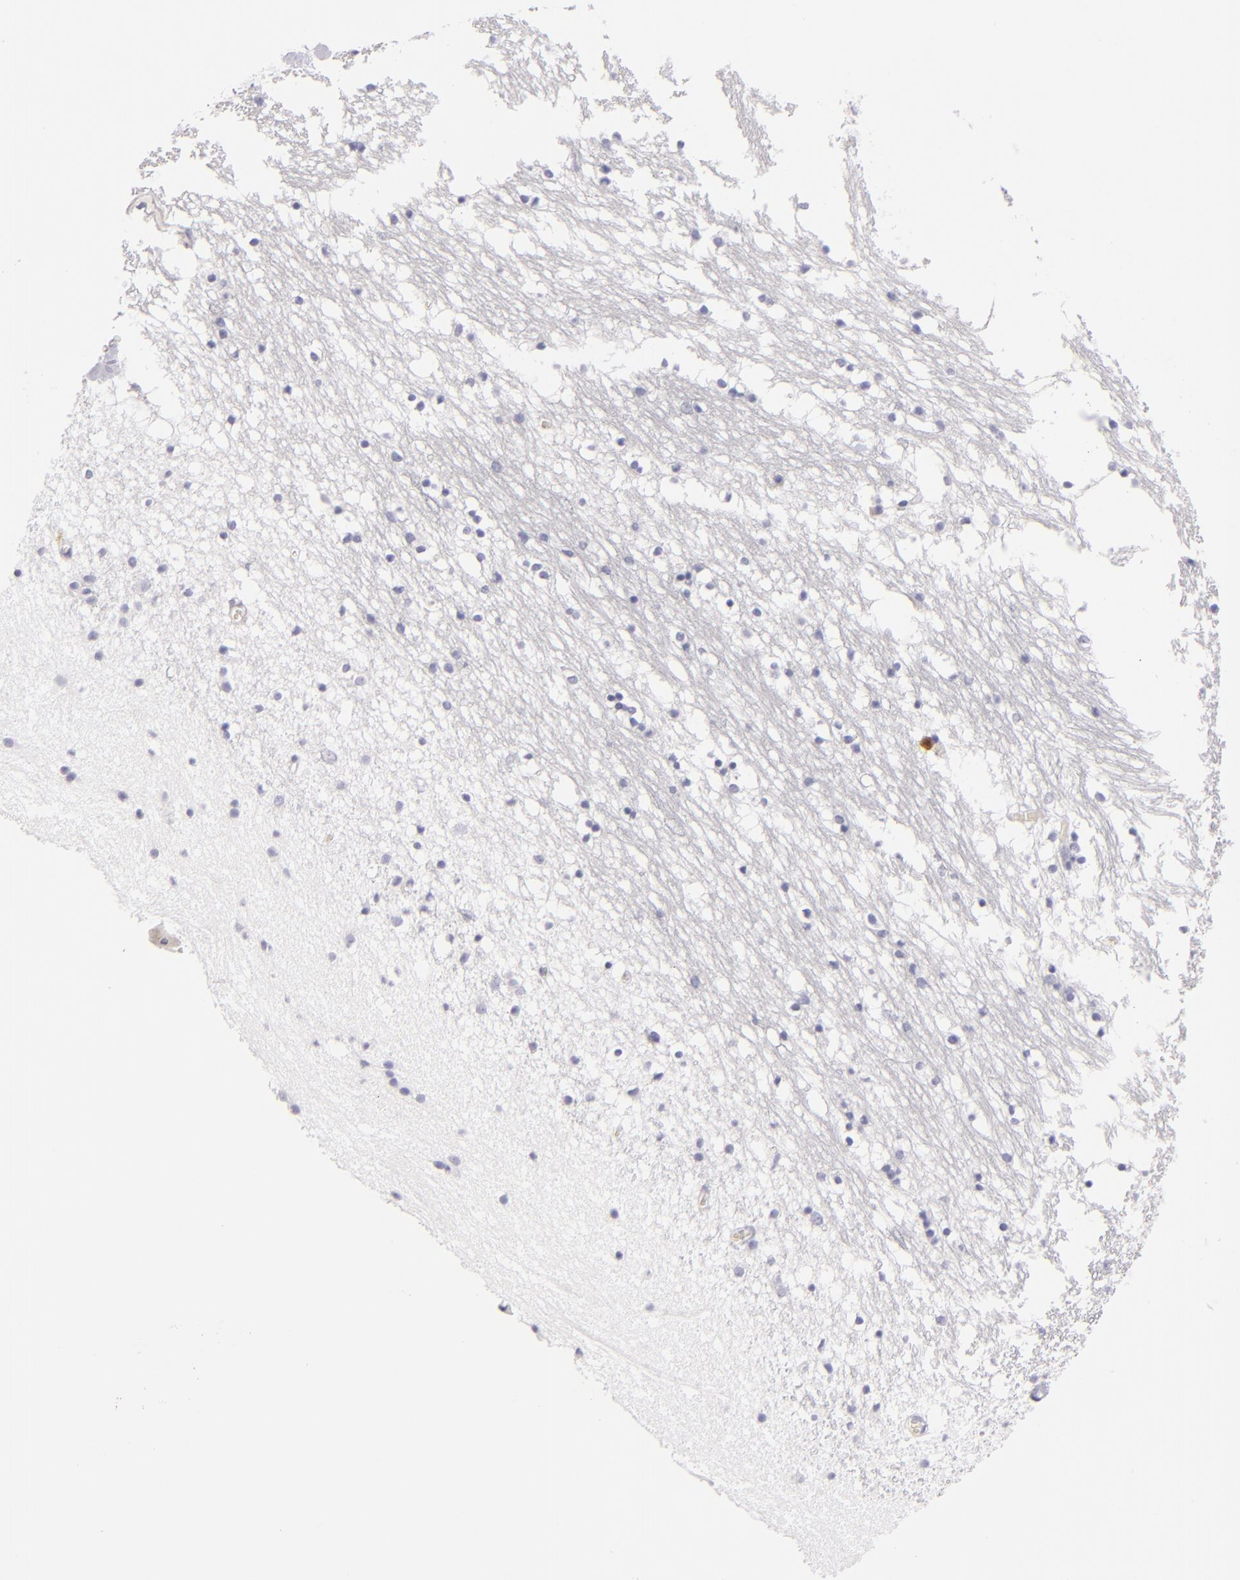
{"staining": {"intensity": "negative", "quantity": "none", "location": "none"}, "tissue": "caudate", "cell_type": "Glial cells", "image_type": "normal", "snomed": [{"axis": "morphology", "description": "Normal tissue, NOS"}, {"axis": "topography", "description": "Lateral ventricle wall"}], "caption": "Immunohistochemistry (IHC) image of normal human caudate stained for a protein (brown), which demonstrates no positivity in glial cells. The staining is performed using DAB brown chromogen with nuclei counter-stained in using hematoxylin.", "gene": "F13A1", "patient": {"sex": "male", "age": 45}}